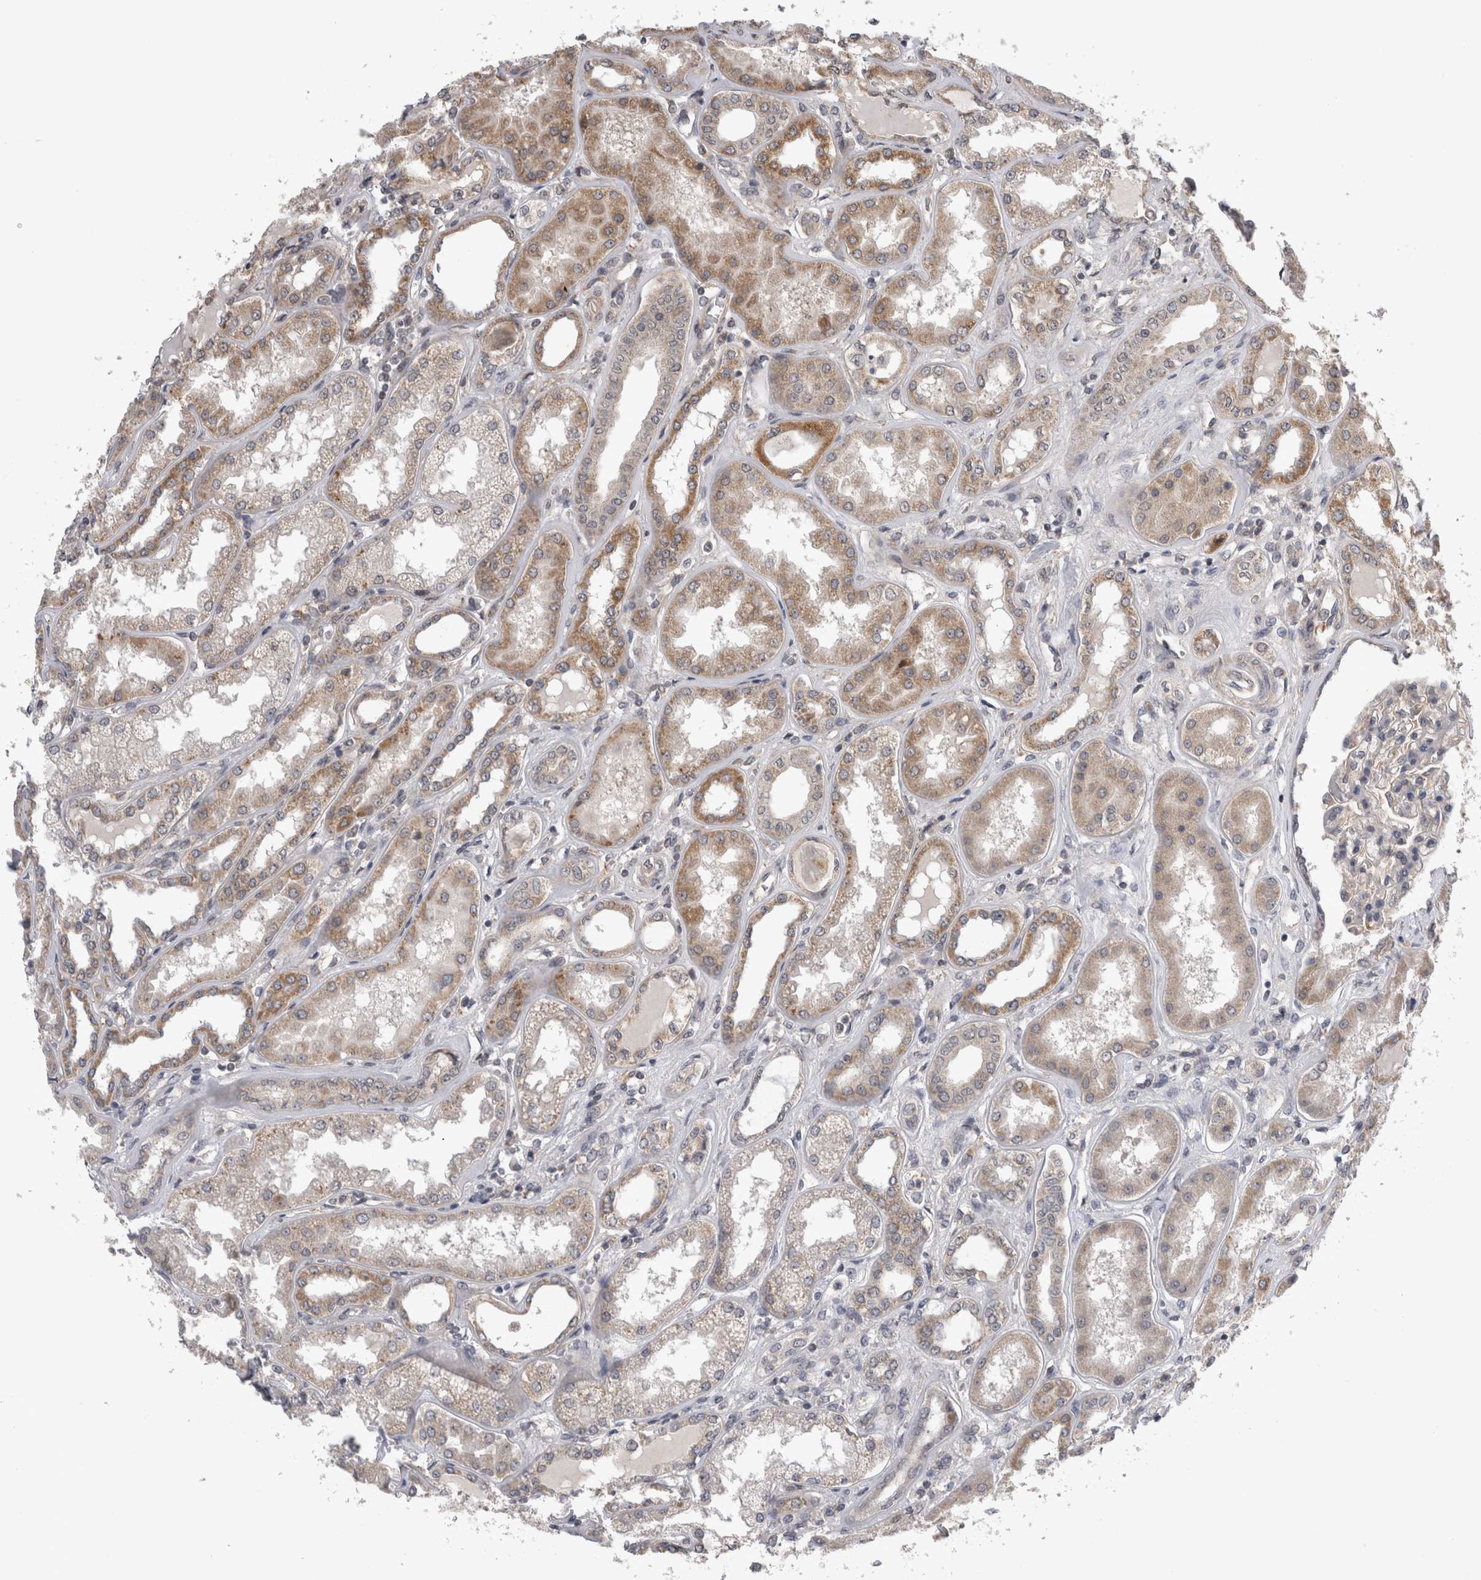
{"staining": {"intensity": "weak", "quantity": "<25%", "location": "cytoplasmic/membranous"}, "tissue": "kidney", "cell_type": "Cells in glomeruli", "image_type": "normal", "snomed": [{"axis": "morphology", "description": "Normal tissue, NOS"}, {"axis": "topography", "description": "Kidney"}], "caption": "A high-resolution photomicrograph shows immunohistochemistry (IHC) staining of normal kidney, which exhibits no significant positivity in cells in glomeruli.", "gene": "ARHGAP29", "patient": {"sex": "female", "age": 56}}